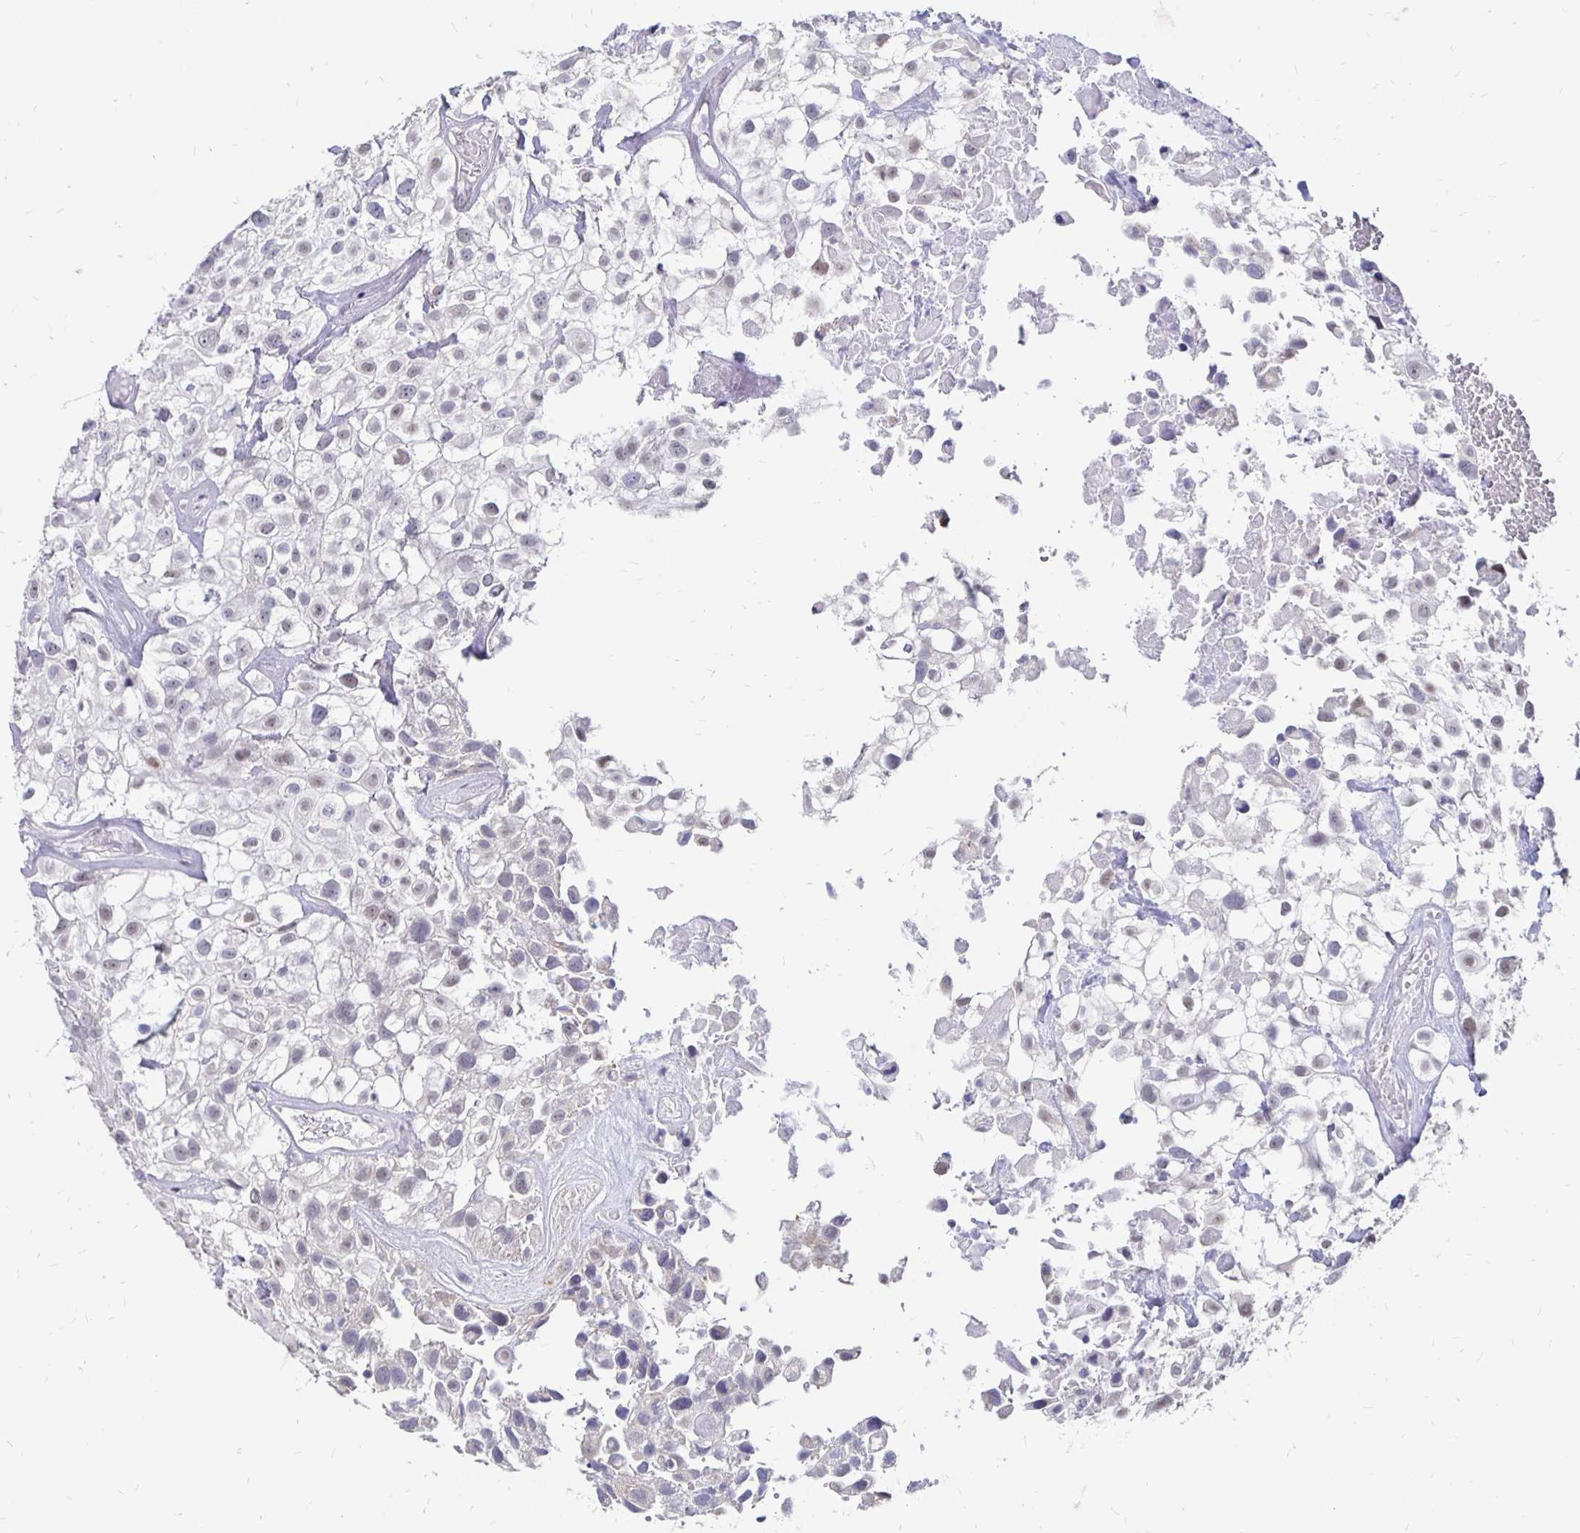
{"staining": {"intensity": "weak", "quantity": "<25%", "location": "nuclear"}, "tissue": "urothelial cancer", "cell_type": "Tumor cells", "image_type": "cancer", "snomed": [{"axis": "morphology", "description": "Urothelial carcinoma, High grade"}, {"axis": "topography", "description": "Urinary bladder"}], "caption": "Histopathology image shows no protein staining in tumor cells of urothelial cancer tissue.", "gene": "ATOSB", "patient": {"sex": "male", "age": 56}}